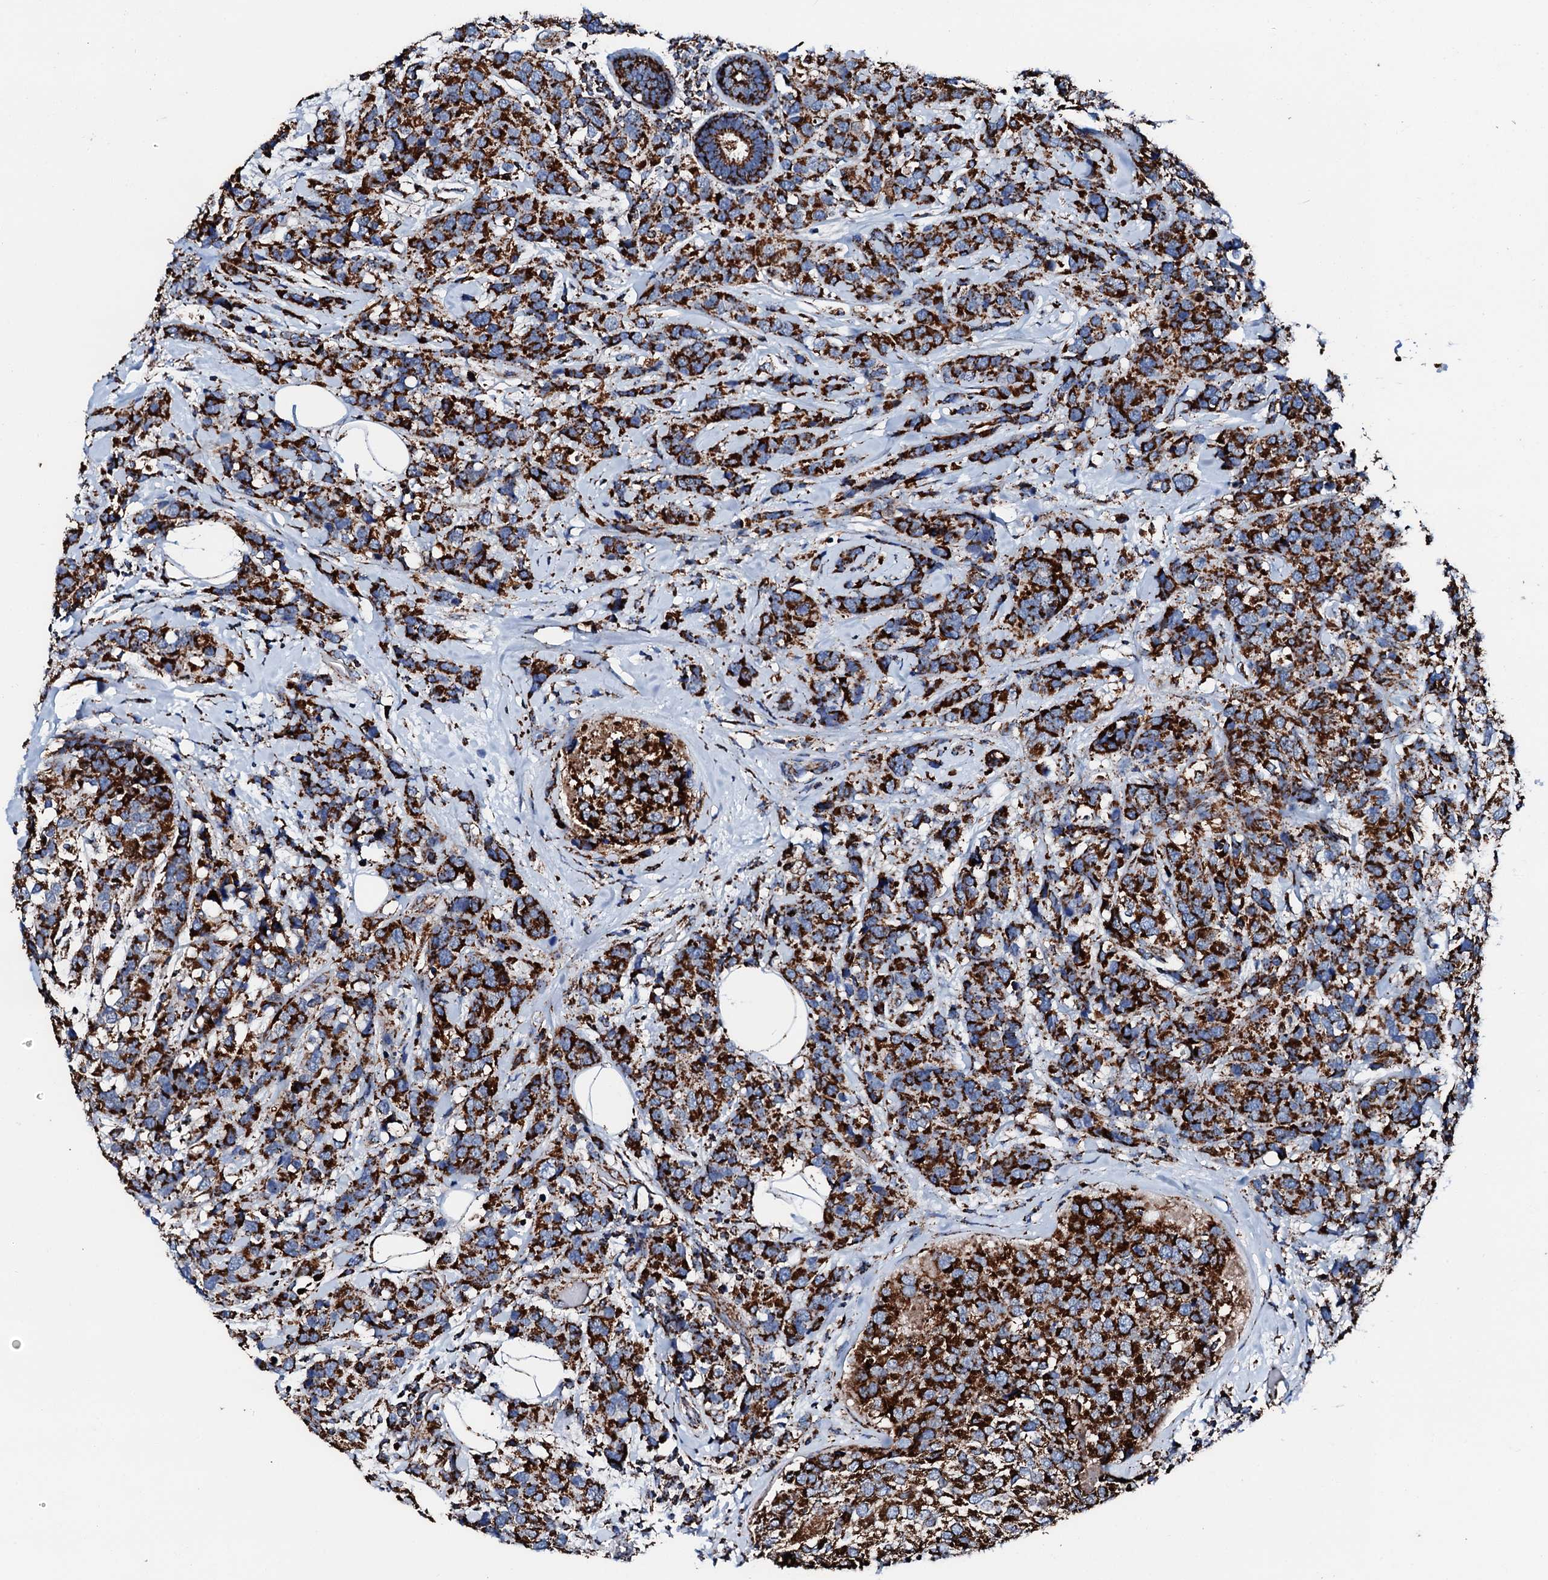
{"staining": {"intensity": "strong", "quantity": ">75%", "location": "cytoplasmic/membranous"}, "tissue": "breast cancer", "cell_type": "Tumor cells", "image_type": "cancer", "snomed": [{"axis": "morphology", "description": "Lobular carcinoma"}, {"axis": "topography", "description": "Breast"}], "caption": "Protein expression analysis of breast cancer (lobular carcinoma) demonstrates strong cytoplasmic/membranous staining in about >75% of tumor cells.", "gene": "HADH", "patient": {"sex": "female", "age": 59}}